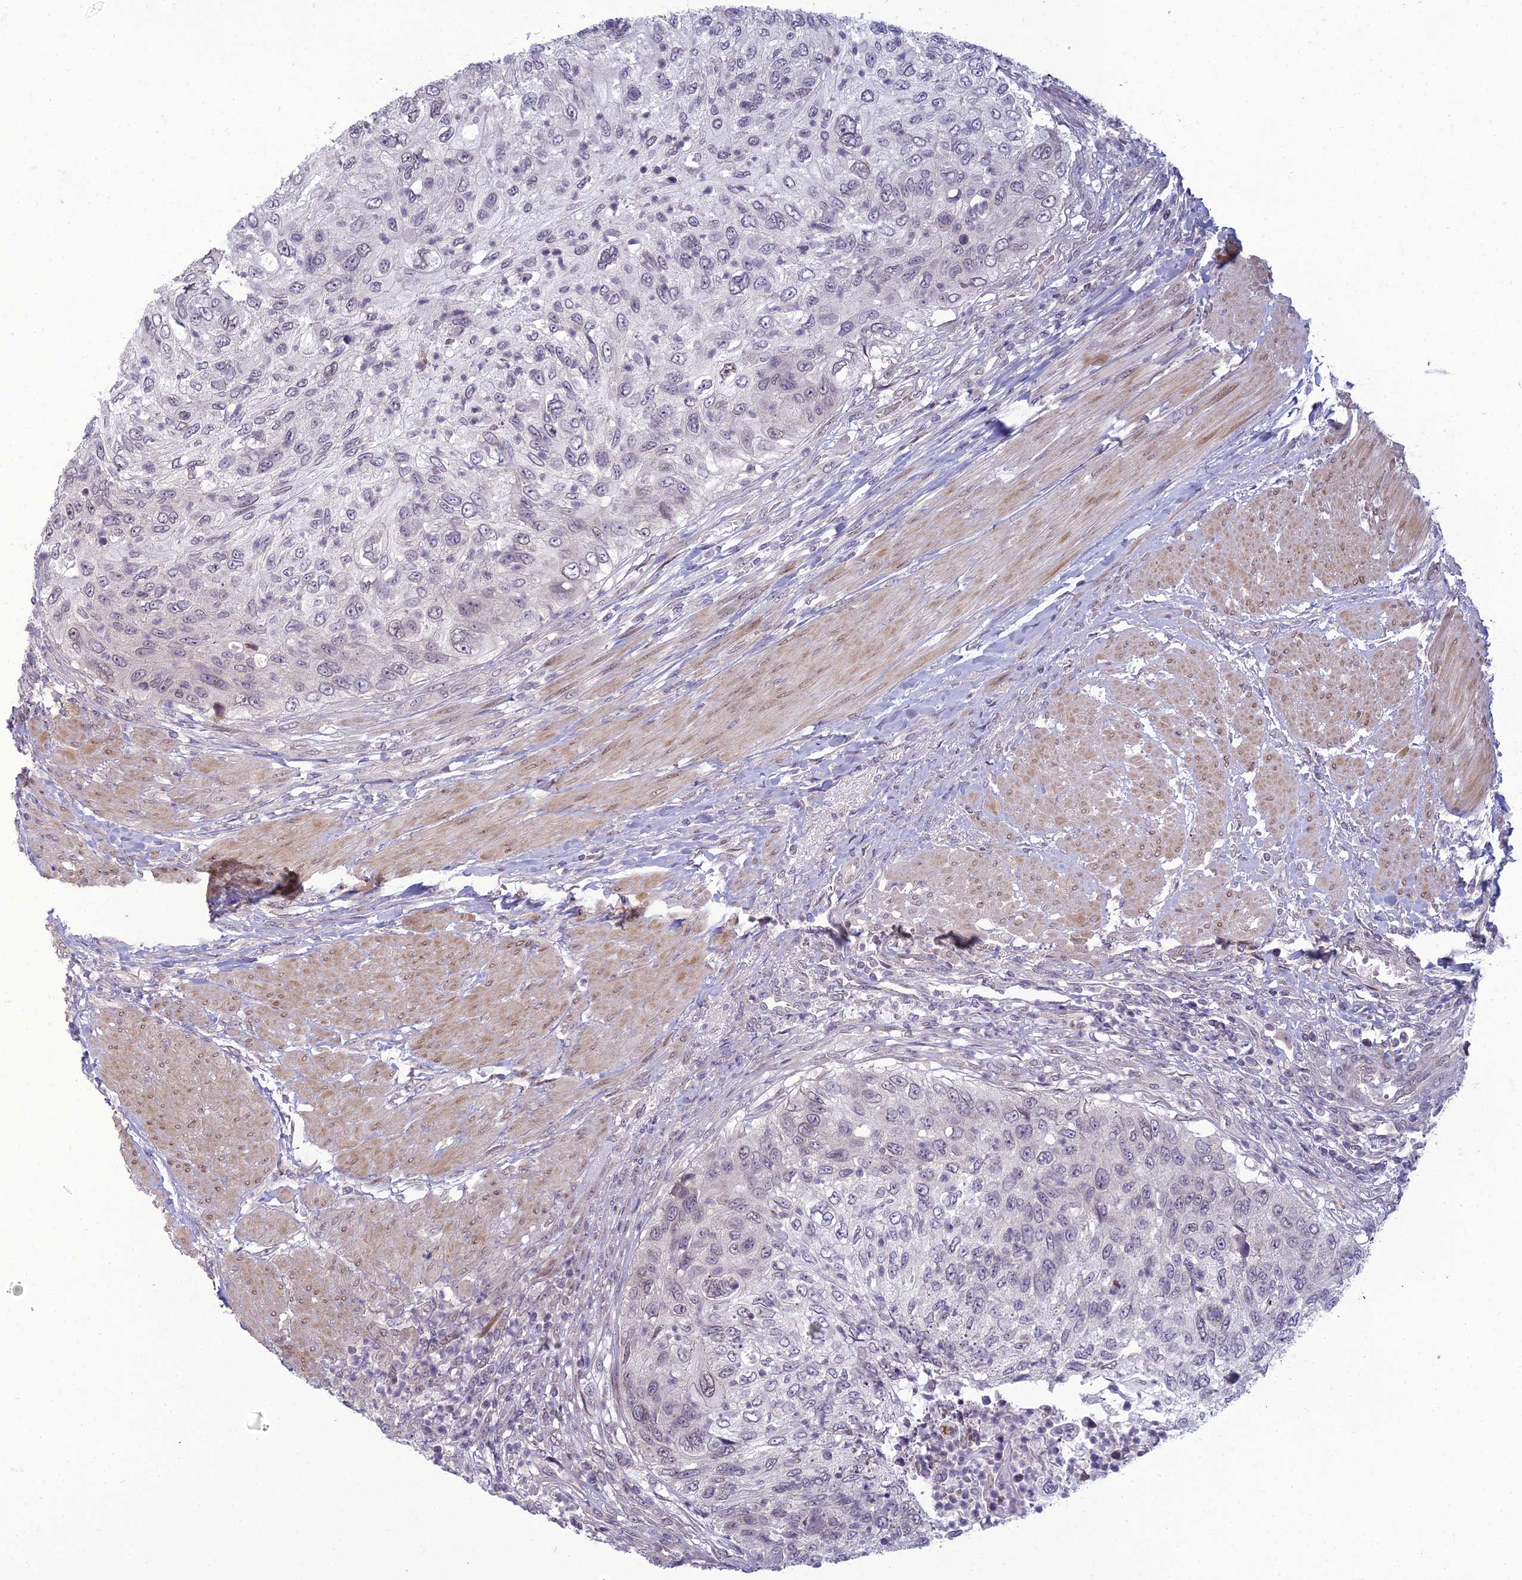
{"staining": {"intensity": "negative", "quantity": "none", "location": "none"}, "tissue": "urothelial cancer", "cell_type": "Tumor cells", "image_type": "cancer", "snomed": [{"axis": "morphology", "description": "Urothelial carcinoma, High grade"}, {"axis": "topography", "description": "Urinary bladder"}], "caption": "DAB (3,3'-diaminobenzidine) immunohistochemical staining of human high-grade urothelial carcinoma reveals no significant positivity in tumor cells. (Brightfield microscopy of DAB IHC at high magnification).", "gene": "DTX2", "patient": {"sex": "female", "age": 60}}